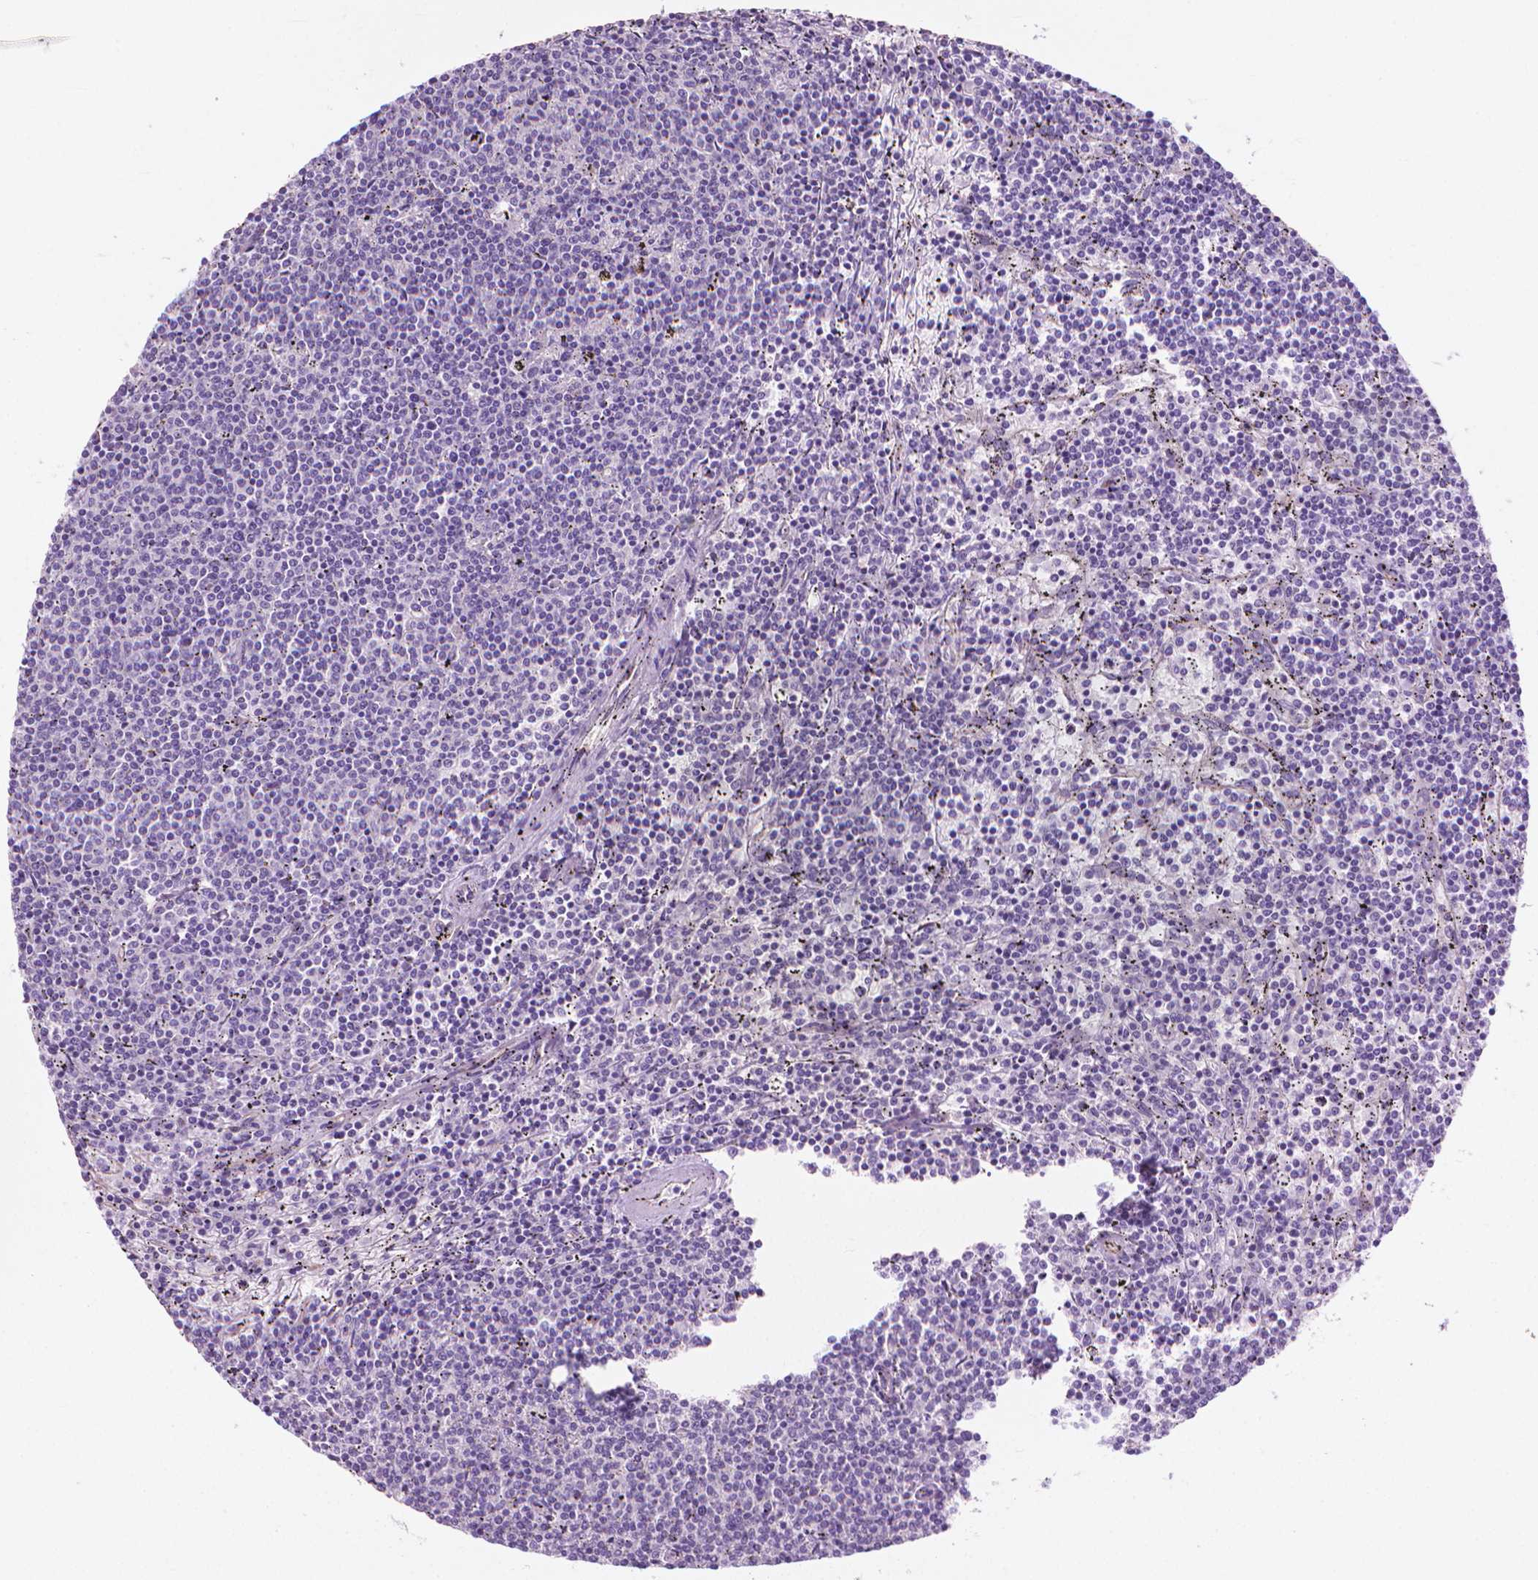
{"staining": {"intensity": "negative", "quantity": "none", "location": "none"}, "tissue": "lymphoma", "cell_type": "Tumor cells", "image_type": "cancer", "snomed": [{"axis": "morphology", "description": "Malignant lymphoma, non-Hodgkin's type, Low grade"}, {"axis": "topography", "description": "Spleen"}], "caption": "This is an IHC photomicrograph of human malignant lymphoma, non-Hodgkin's type (low-grade). There is no staining in tumor cells.", "gene": "KRT73", "patient": {"sex": "female", "age": 50}}